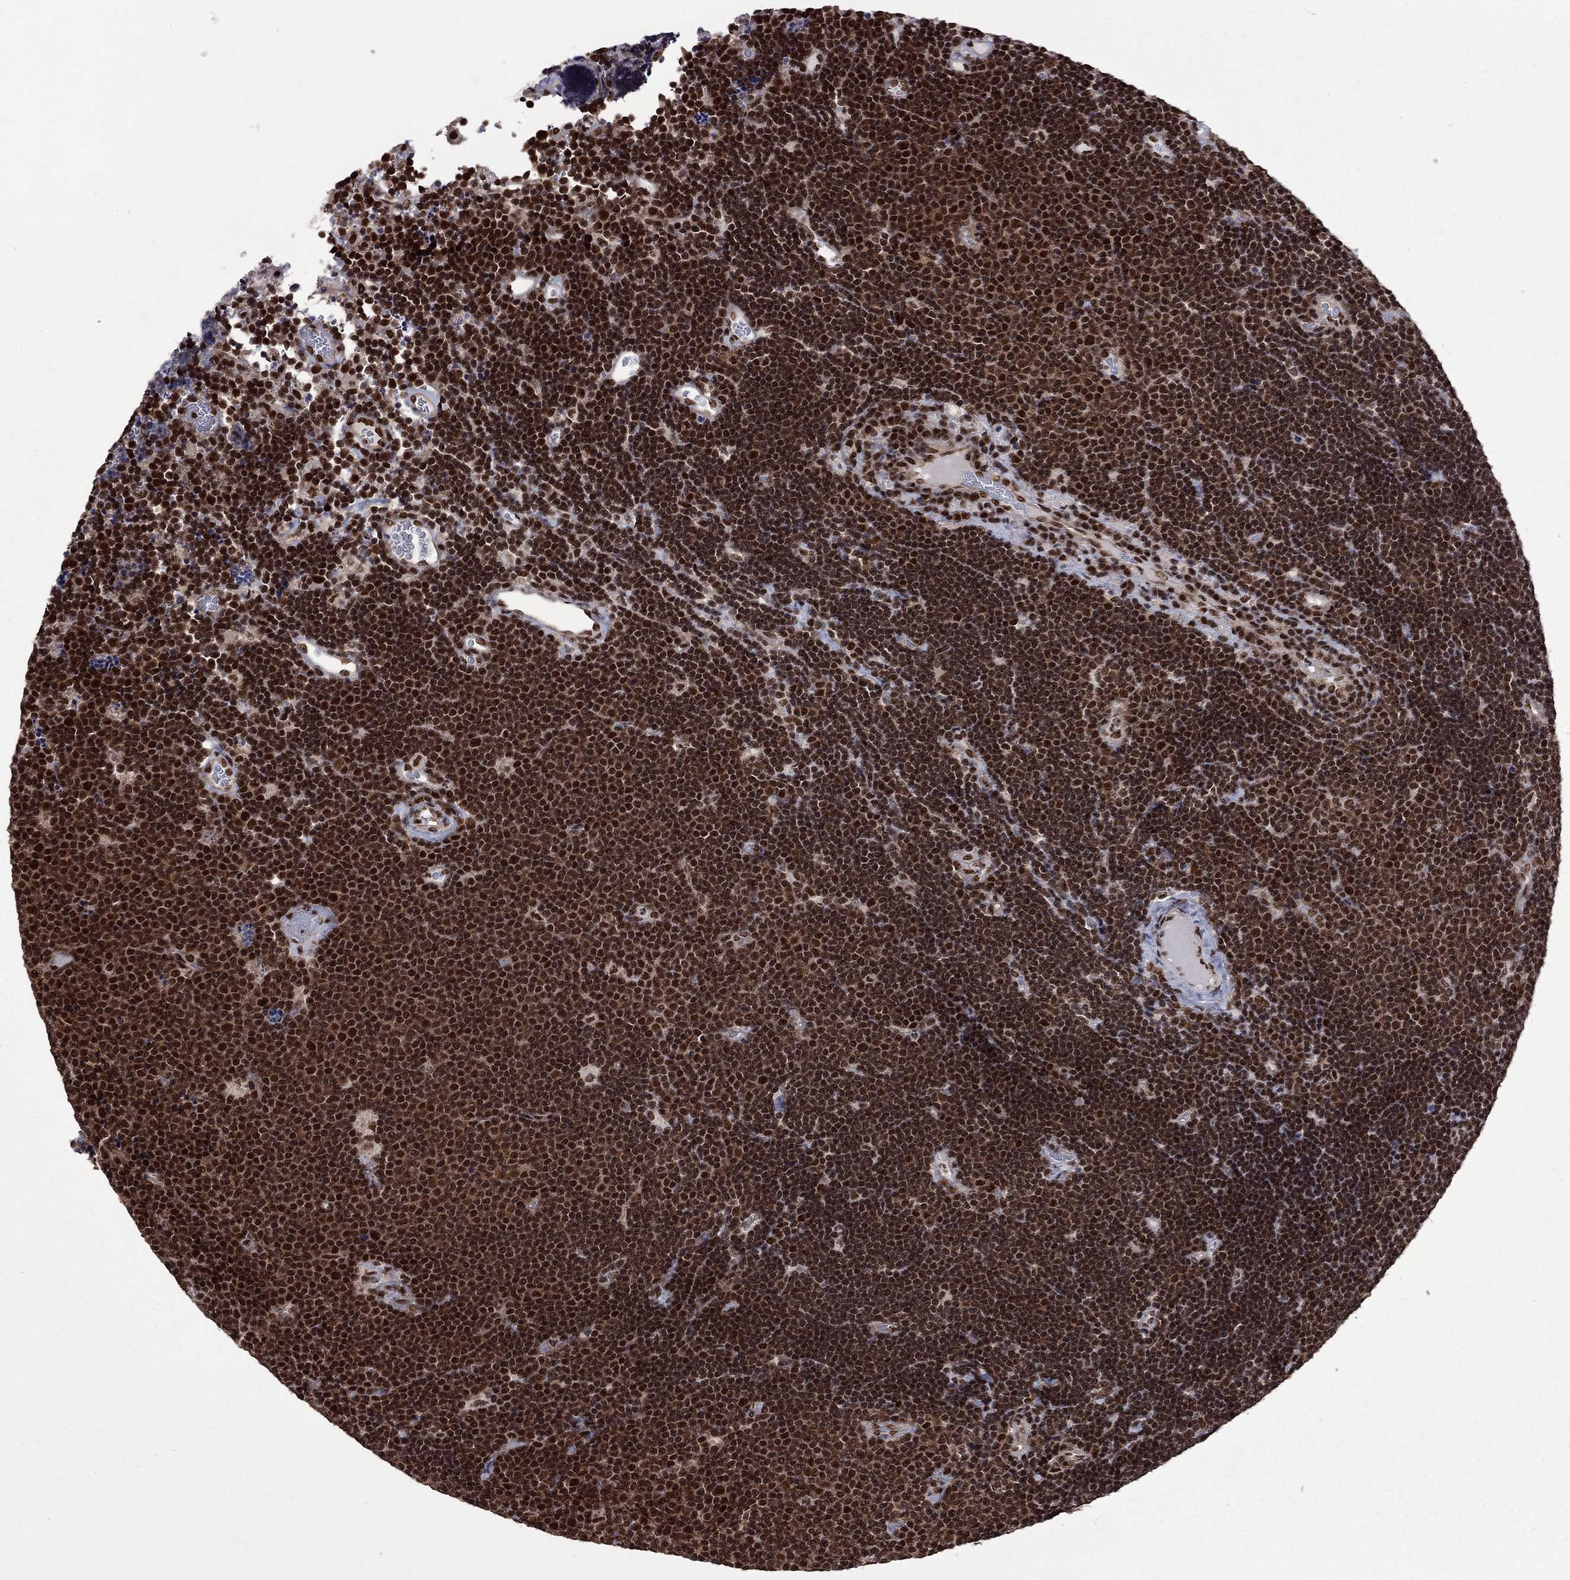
{"staining": {"intensity": "strong", "quantity": ">75%", "location": "nuclear"}, "tissue": "lymphoma", "cell_type": "Tumor cells", "image_type": "cancer", "snomed": [{"axis": "morphology", "description": "Malignant lymphoma, non-Hodgkin's type, Low grade"}, {"axis": "topography", "description": "Brain"}], "caption": "Human malignant lymphoma, non-Hodgkin's type (low-grade) stained with a brown dye demonstrates strong nuclear positive staining in approximately >75% of tumor cells.", "gene": "MED25", "patient": {"sex": "female", "age": 66}}